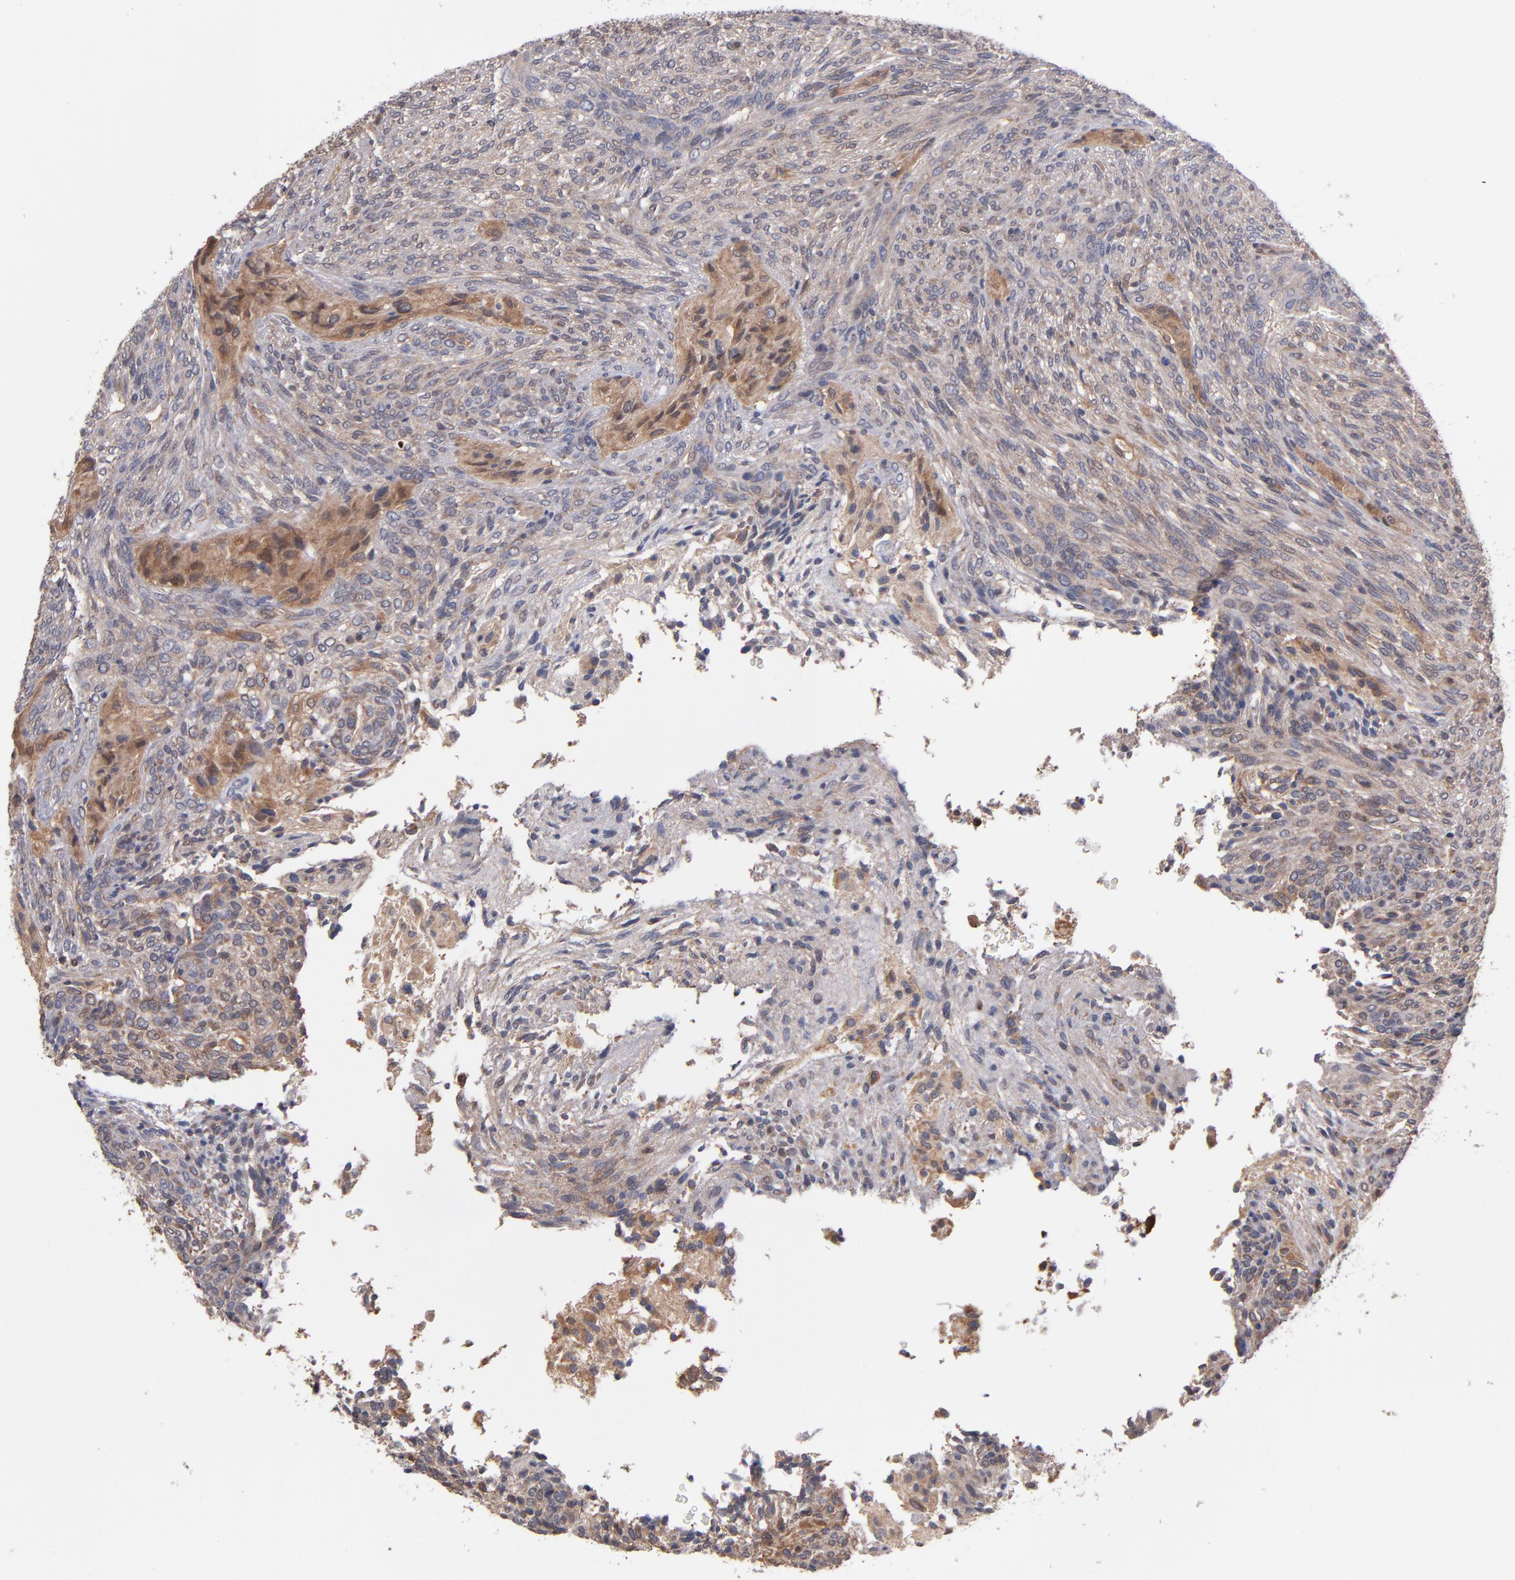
{"staining": {"intensity": "moderate", "quantity": "25%-75%", "location": "cytoplasmic/membranous"}, "tissue": "glioma", "cell_type": "Tumor cells", "image_type": "cancer", "snomed": [{"axis": "morphology", "description": "Glioma, malignant, High grade"}, {"axis": "topography", "description": "Cerebral cortex"}], "caption": "Protein positivity by IHC exhibits moderate cytoplasmic/membranous staining in approximately 25%-75% of tumor cells in glioma.", "gene": "GMFG", "patient": {"sex": "female", "age": 55}}